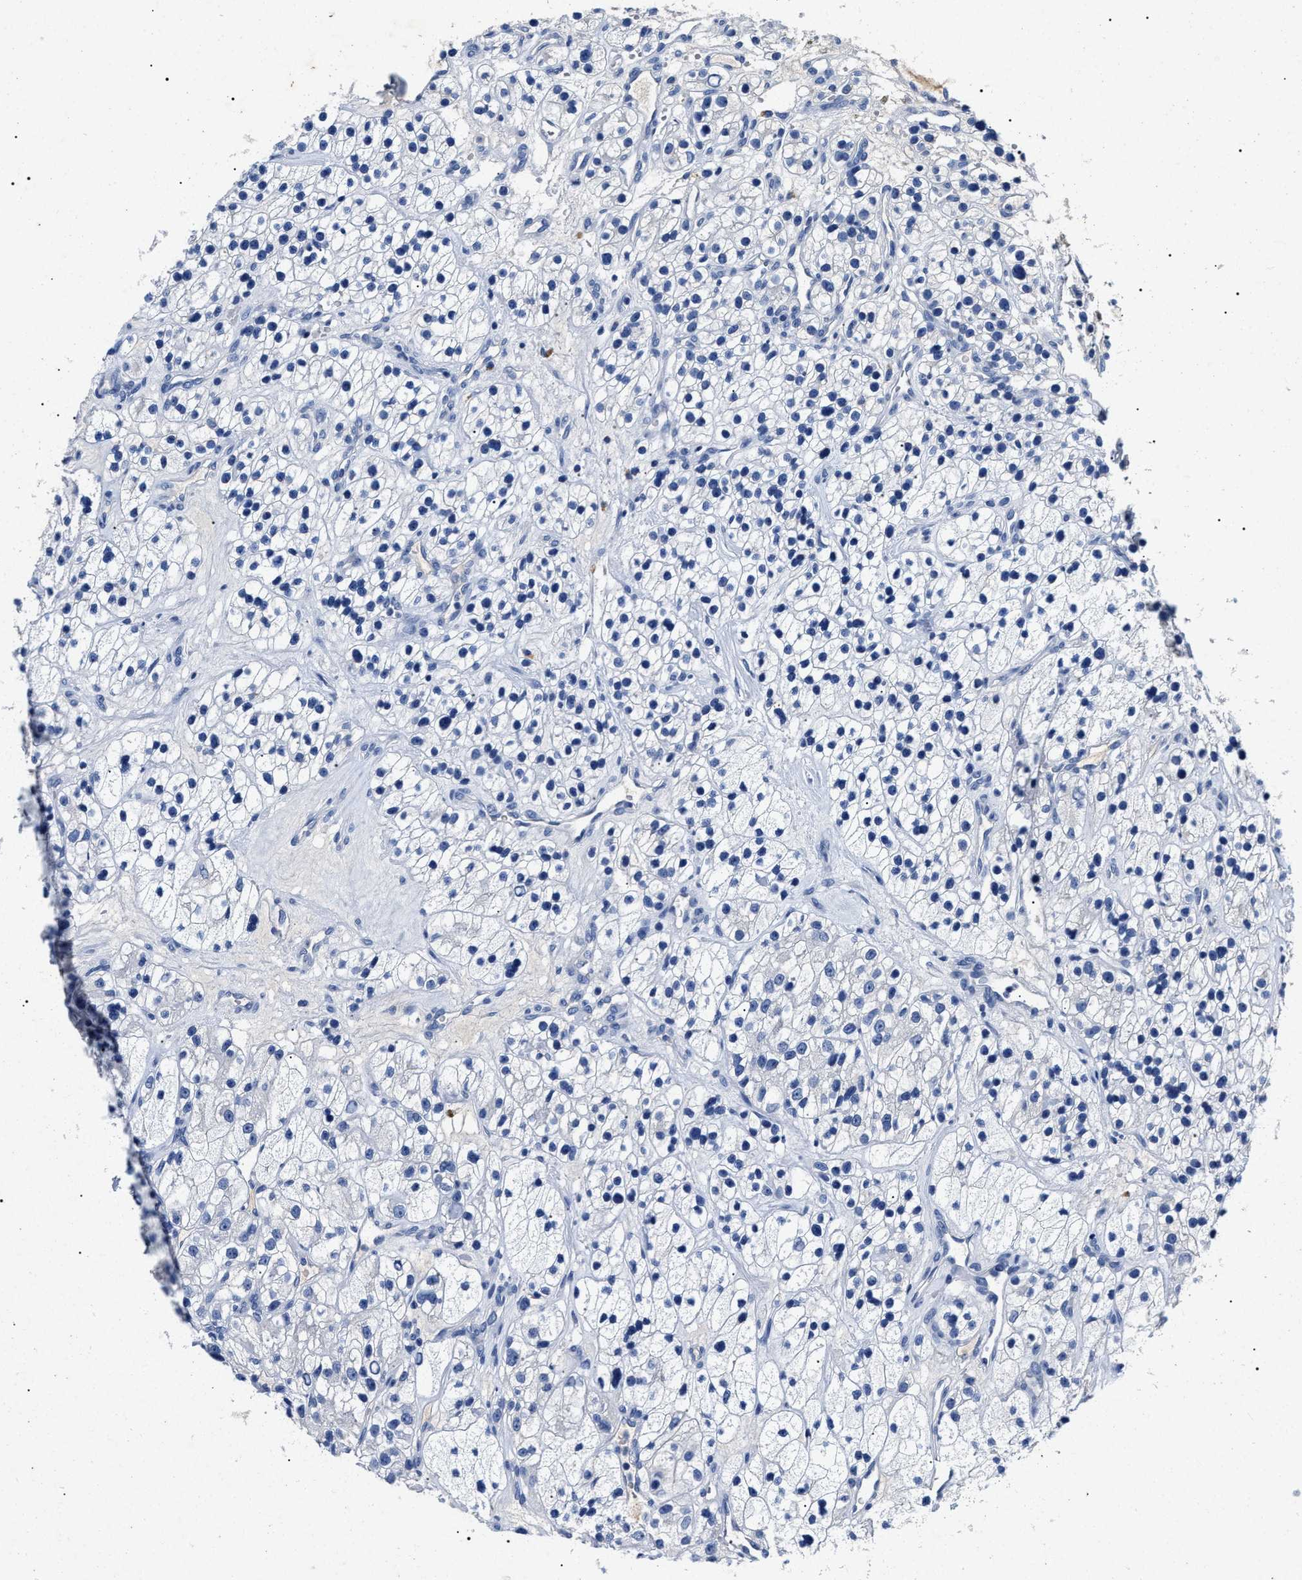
{"staining": {"intensity": "negative", "quantity": "none", "location": "none"}, "tissue": "renal cancer", "cell_type": "Tumor cells", "image_type": "cancer", "snomed": [{"axis": "morphology", "description": "Adenocarcinoma, NOS"}, {"axis": "topography", "description": "Kidney"}], "caption": "High power microscopy histopathology image of an immunohistochemistry (IHC) histopathology image of renal adenocarcinoma, revealing no significant staining in tumor cells.", "gene": "LRRC8E", "patient": {"sex": "female", "age": 57}}